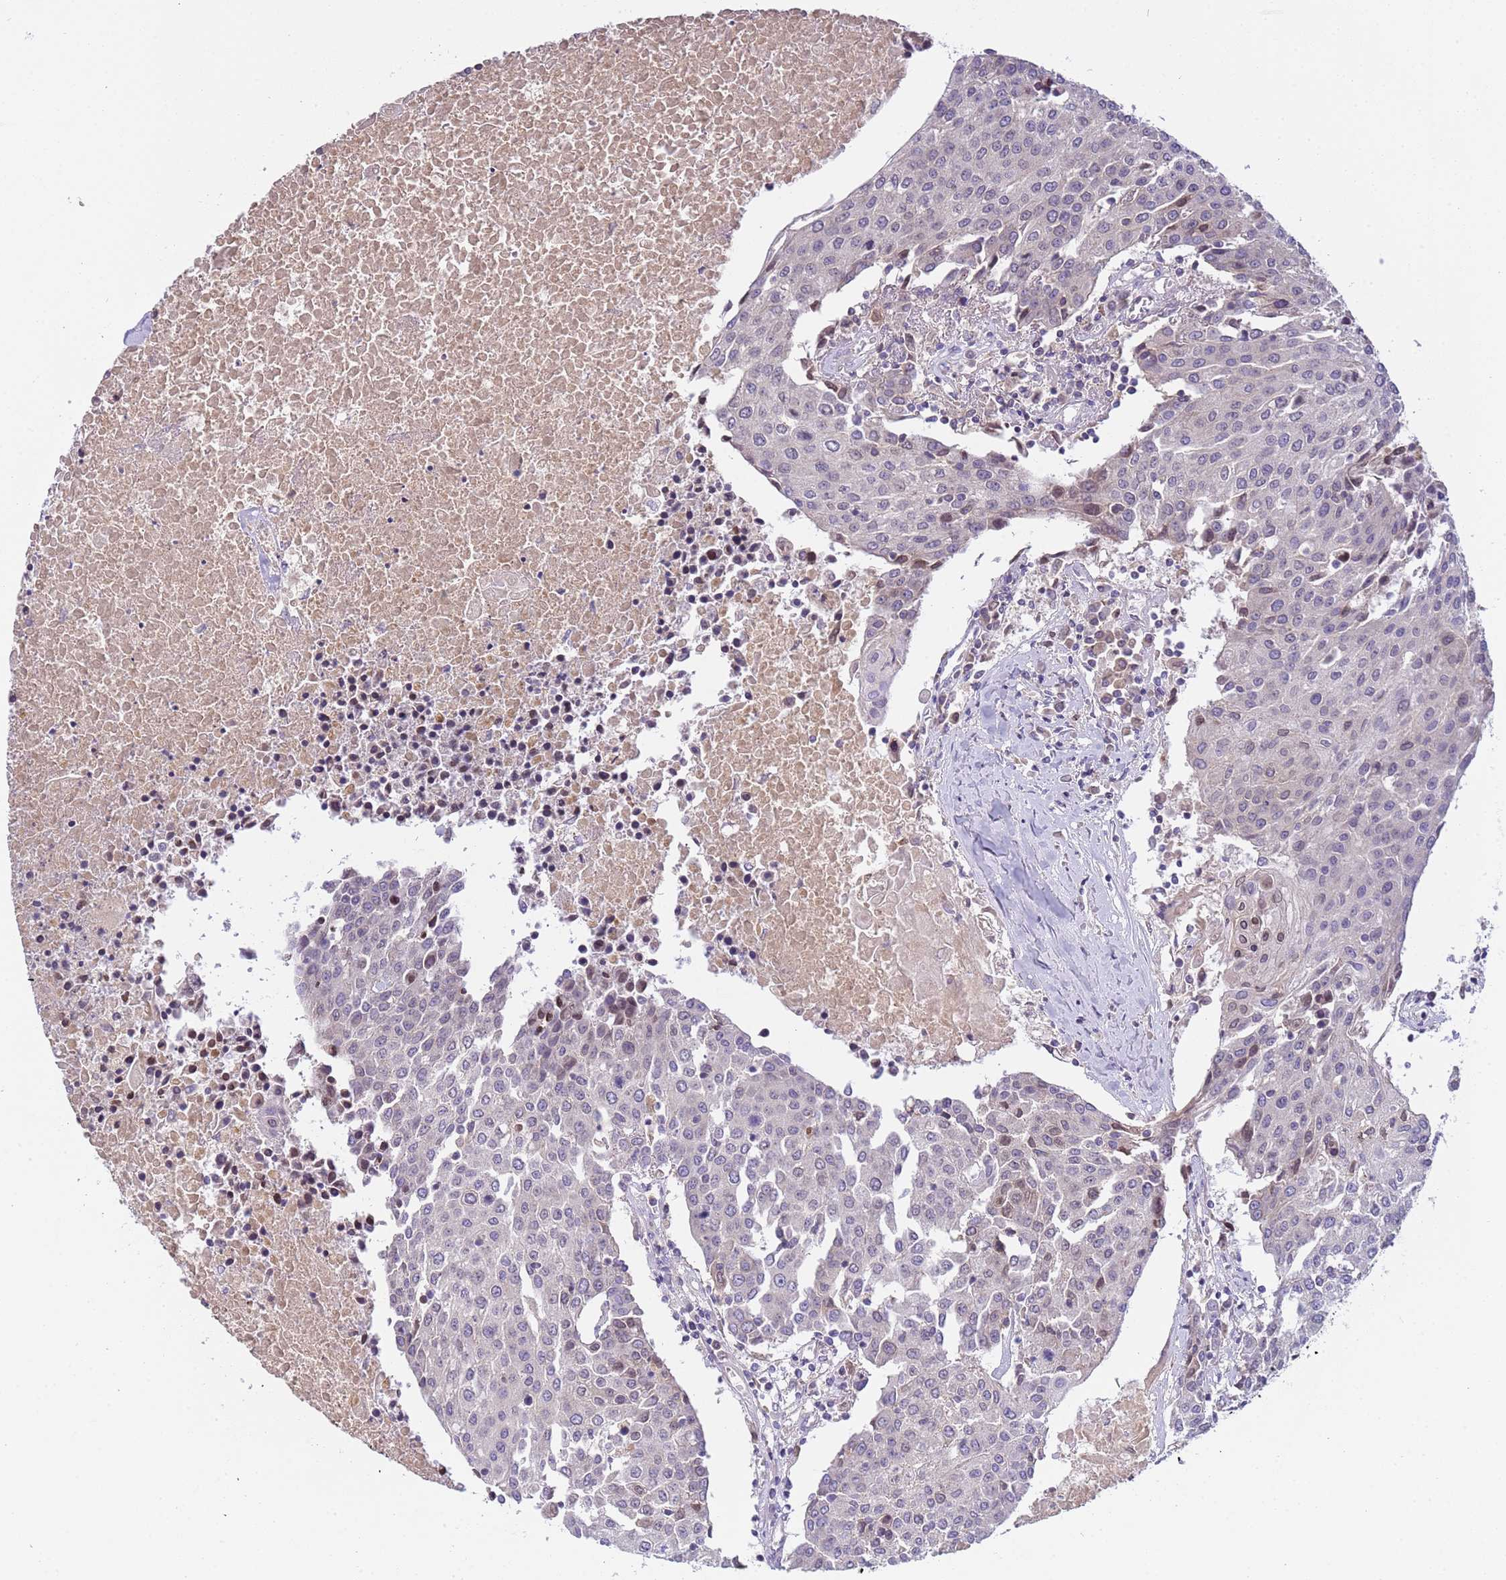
{"staining": {"intensity": "weak", "quantity": "<25%", "location": "nuclear"}, "tissue": "urothelial cancer", "cell_type": "Tumor cells", "image_type": "cancer", "snomed": [{"axis": "morphology", "description": "Urothelial carcinoma, High grade"}, {"axis": "topography", "description": "Urinary bladder"}], "caption": "The immunohistochemistry micrograph has no significant positivity in tumor cells of urothelial carcinoma (high-grade) tissue. (DAB (3,3'-diaminobenzidine) immunohistochemistry (IHC), high magnification).", "gene": "PLCXD3", "patient": {"sex": "female", "age": 85}}